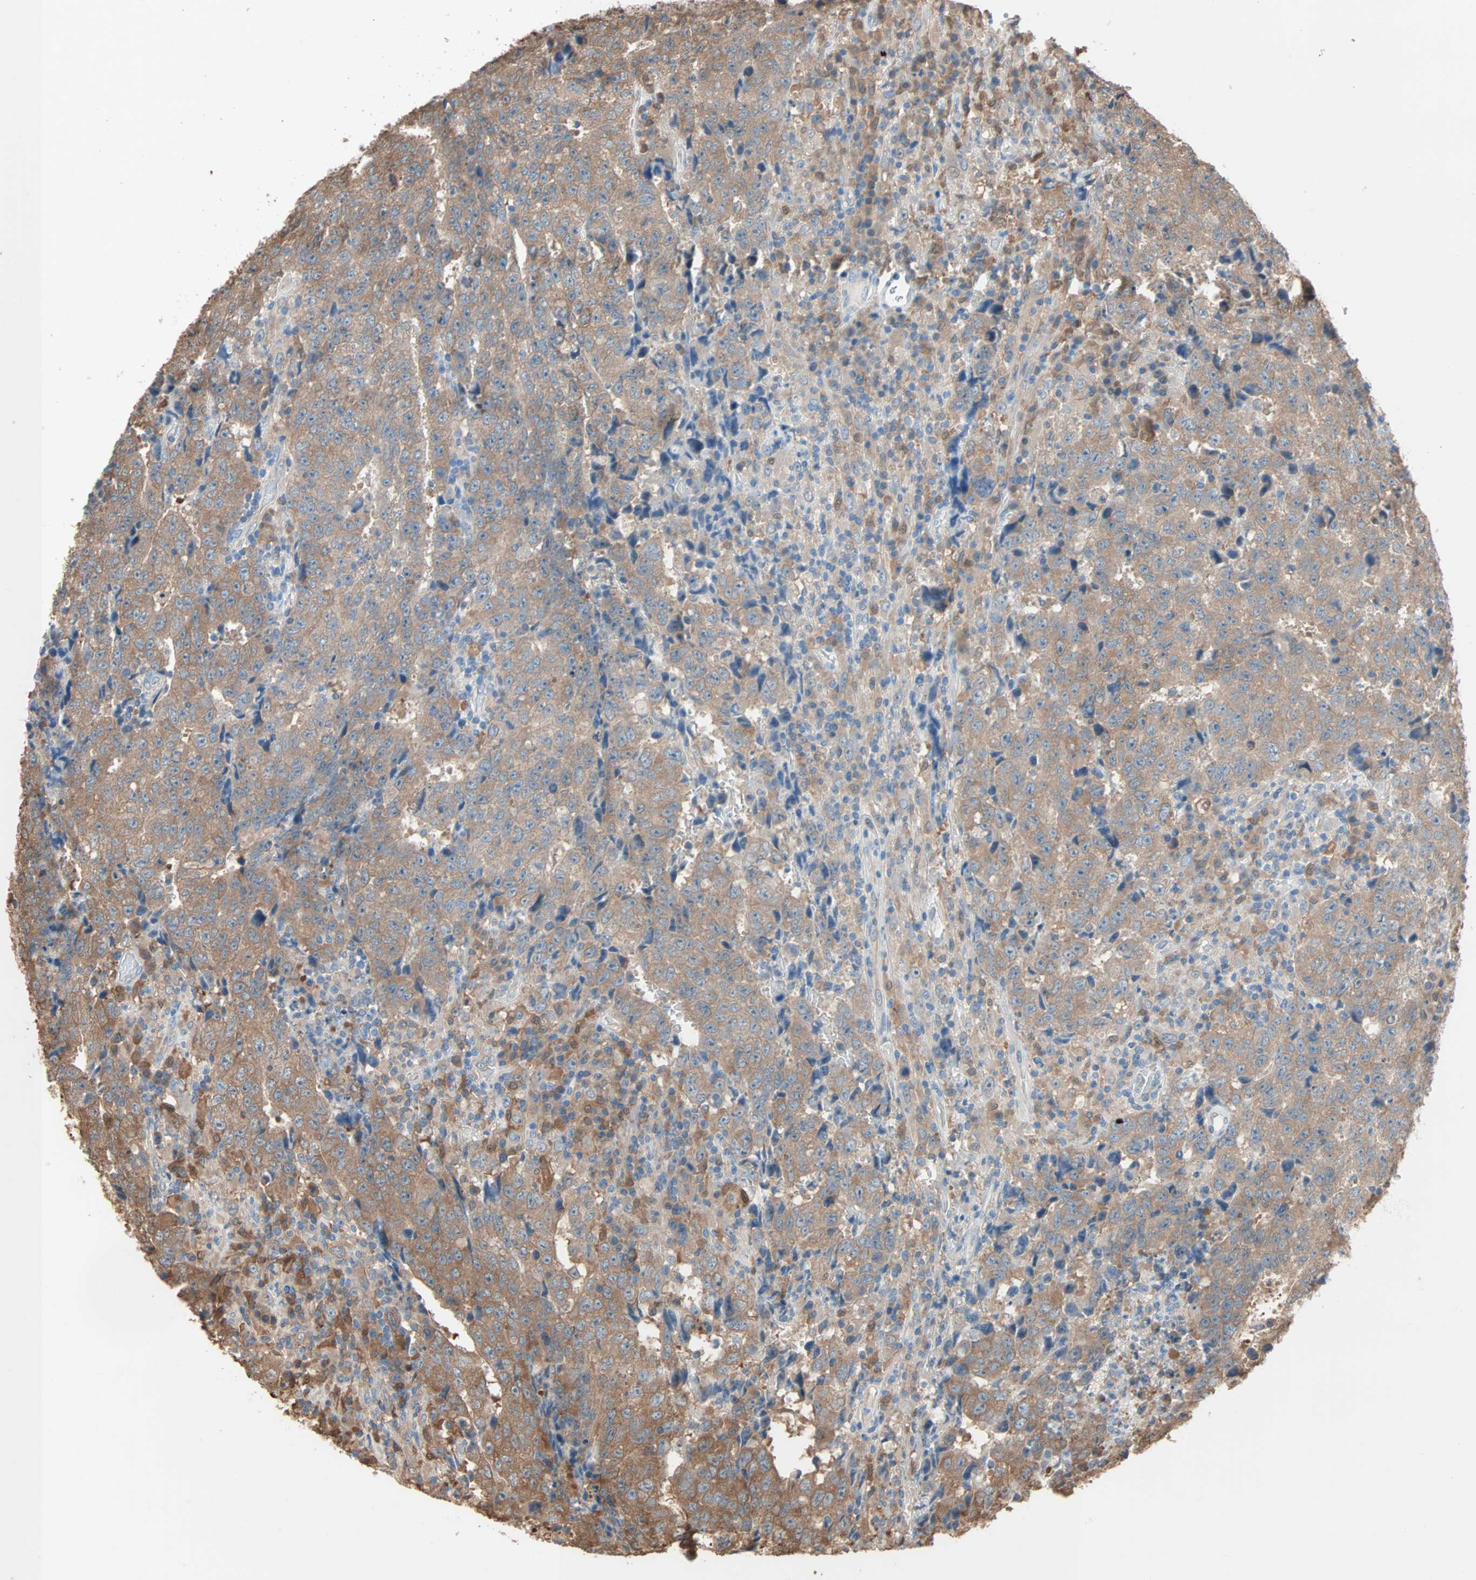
{"staining": {"intensity": "moderate", "quantity": ">75%", "location": "cytoplasmic/membranous"}, "tissue": "testis cancer", "cell_type": "Tumor cells", "image_type": "cancer", "snomed": [{"axis": "morphology", "description": "Necrosis, NOS"}, {"axis": "morphology", "description": "Carcinoma, Embryonal, NOS"}, {"axis": "topography", "description": "Testis"}], "caption": "There is medium levels of moderate cytoplasmic/membranous staining in tumor cells of testis cancer, as demonstrated by immunohistochemical staining (brown color).", "gene": "PRDX1", "patient": {"sex": "male", "age": 19}}